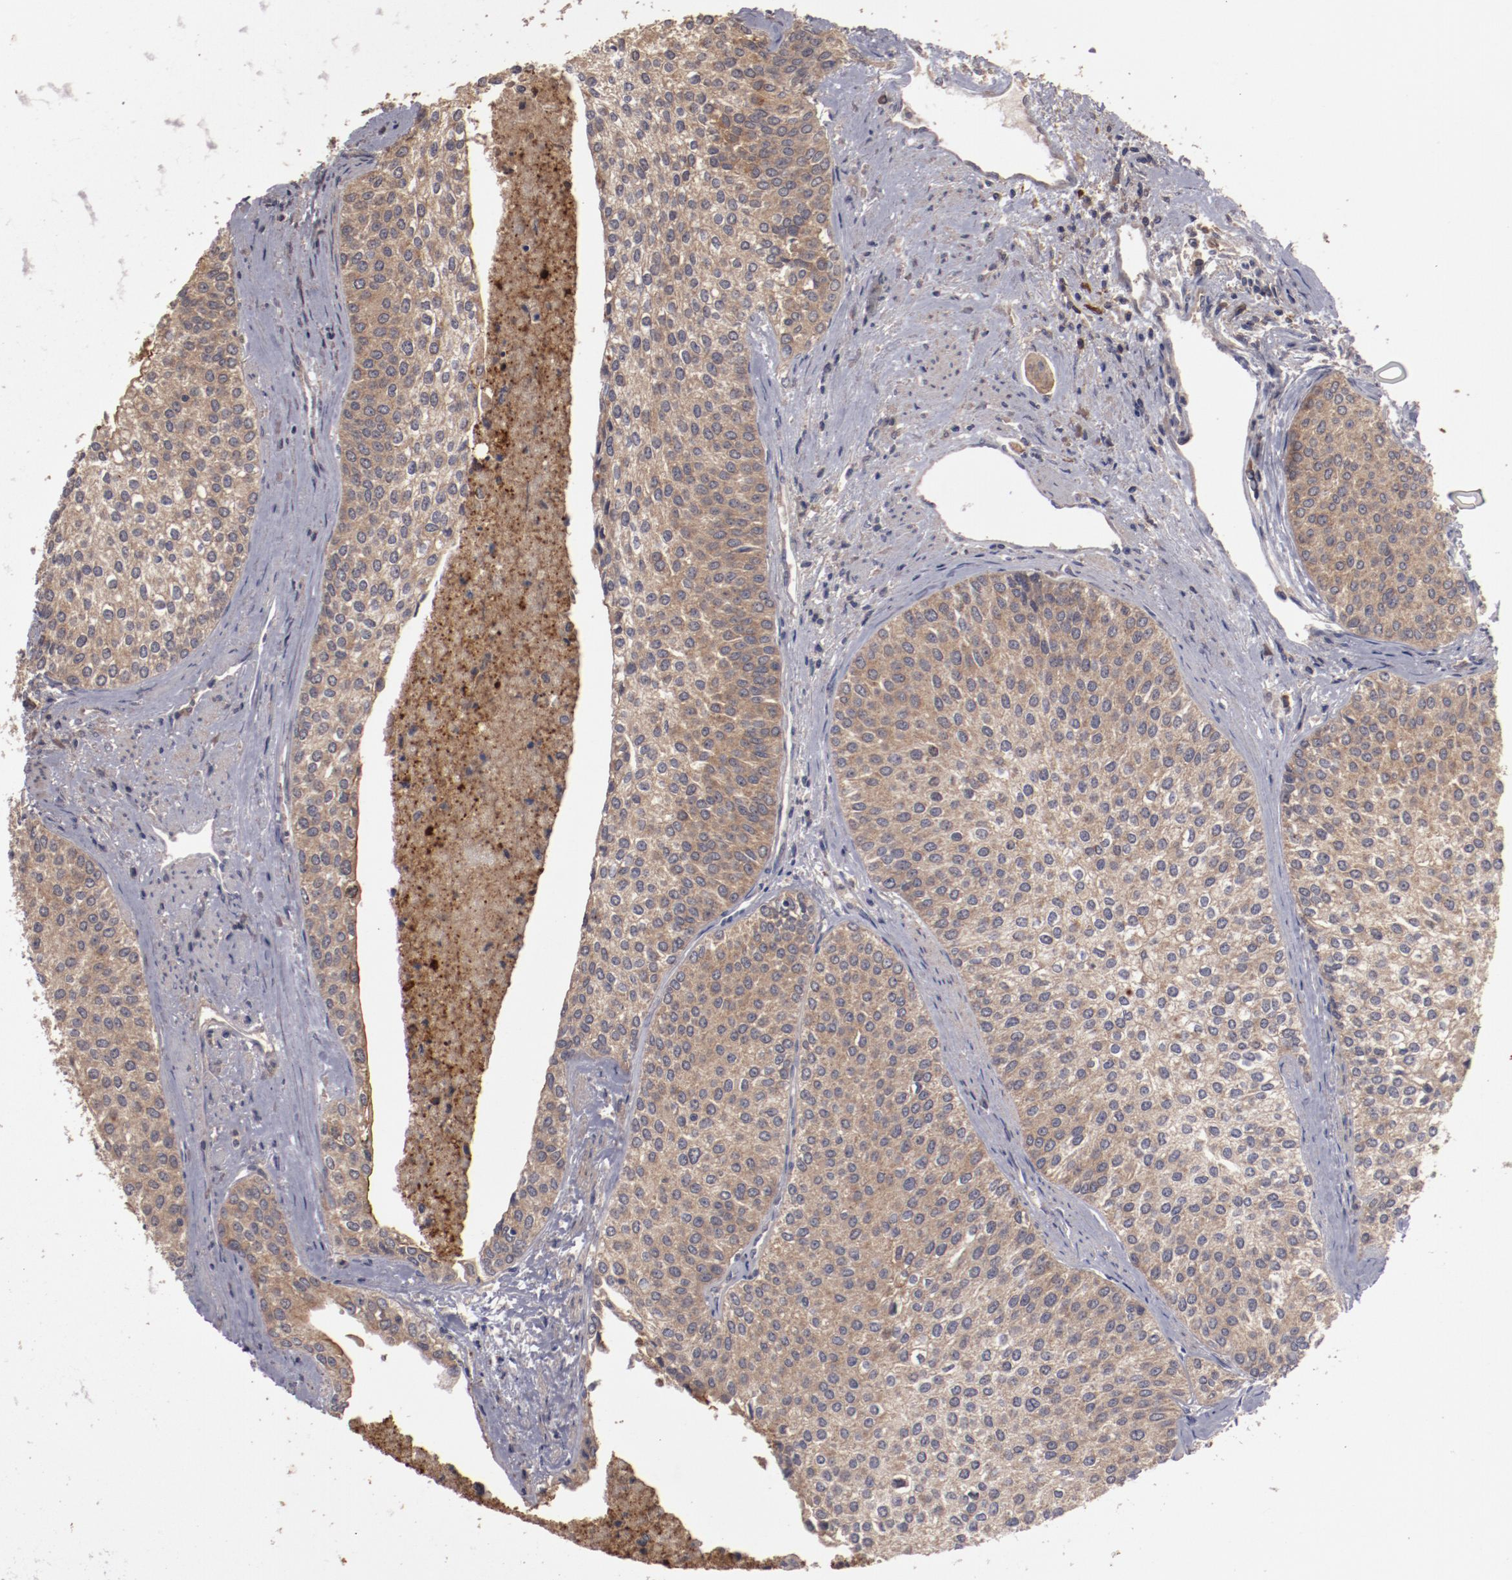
{"staining": {"intensity": "moderate", "quantity": ">75%", "location": "cytoplasmic/membranous"}, "tissue": "urothelial cancer", "cell_type": "Tumor cells", "image_type": "cancer", "snomed": [{"axis": "morphology", "description": "Urothelial carcinoma, Low grade"}, {"axis": "topography", "description": "Urinary bladder"}], "caption": "The photomicrograph exhibits a brown stain indicating the presence of a protein in the cytoplasmic/membranous of tumor cells in low-grade urothelial carcinoma.", "gene": "LRRC75B", "patient": {"sex": "female", "age": 73}}